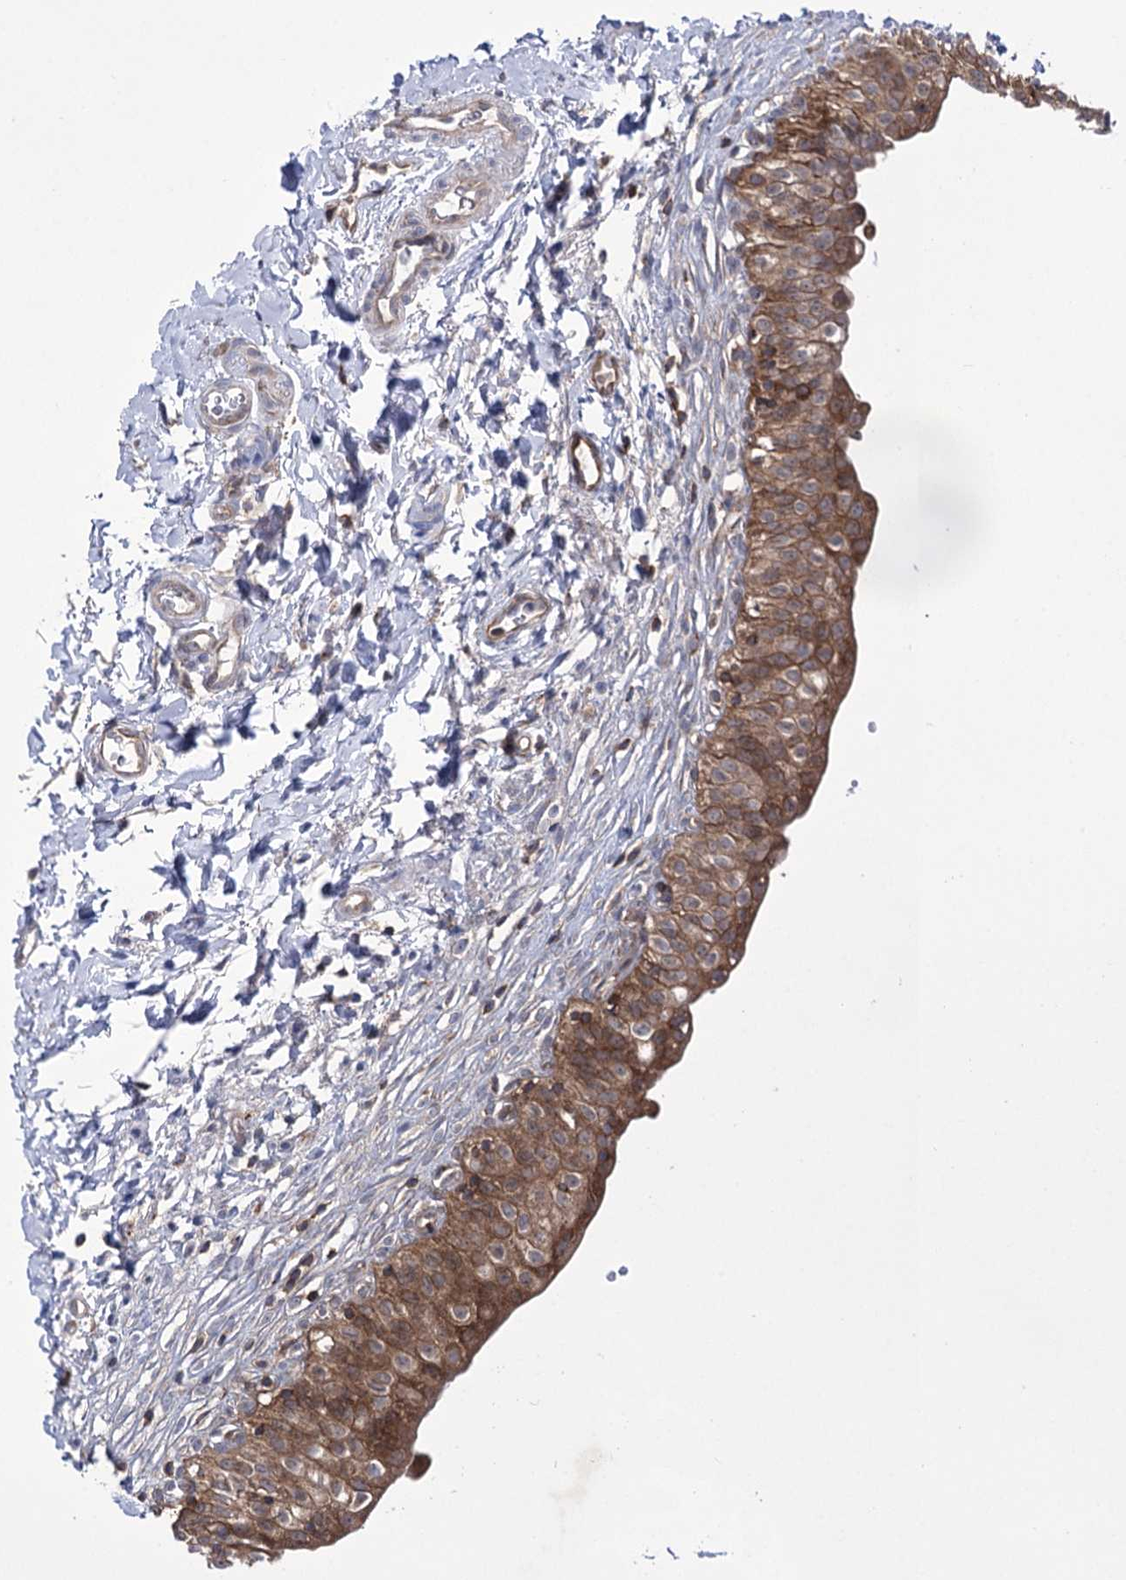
{"staining": {"intensity": "moderate", "quantity": ">75%", "location": "cytoplasmic/membranous"}, "tissue": "urinary bladder", "cell_type": "Urothelial cells", "image_type": "normal", "snomed": [{"axis": "morphology", "description": "Normal tissue, NOS"}, {"axis": "topography", "description": "Urinary bladder"}], "caption": "This histopathology image demonstrates immunohistochemistry (IHC) staining of benign human urinary bladder, with medium moderate cytoplasmic/membranous positivity in approximately >75% of urothelial cells.", "gene": "ZNF622", "patient": {"sex": "male", "age": 55}}